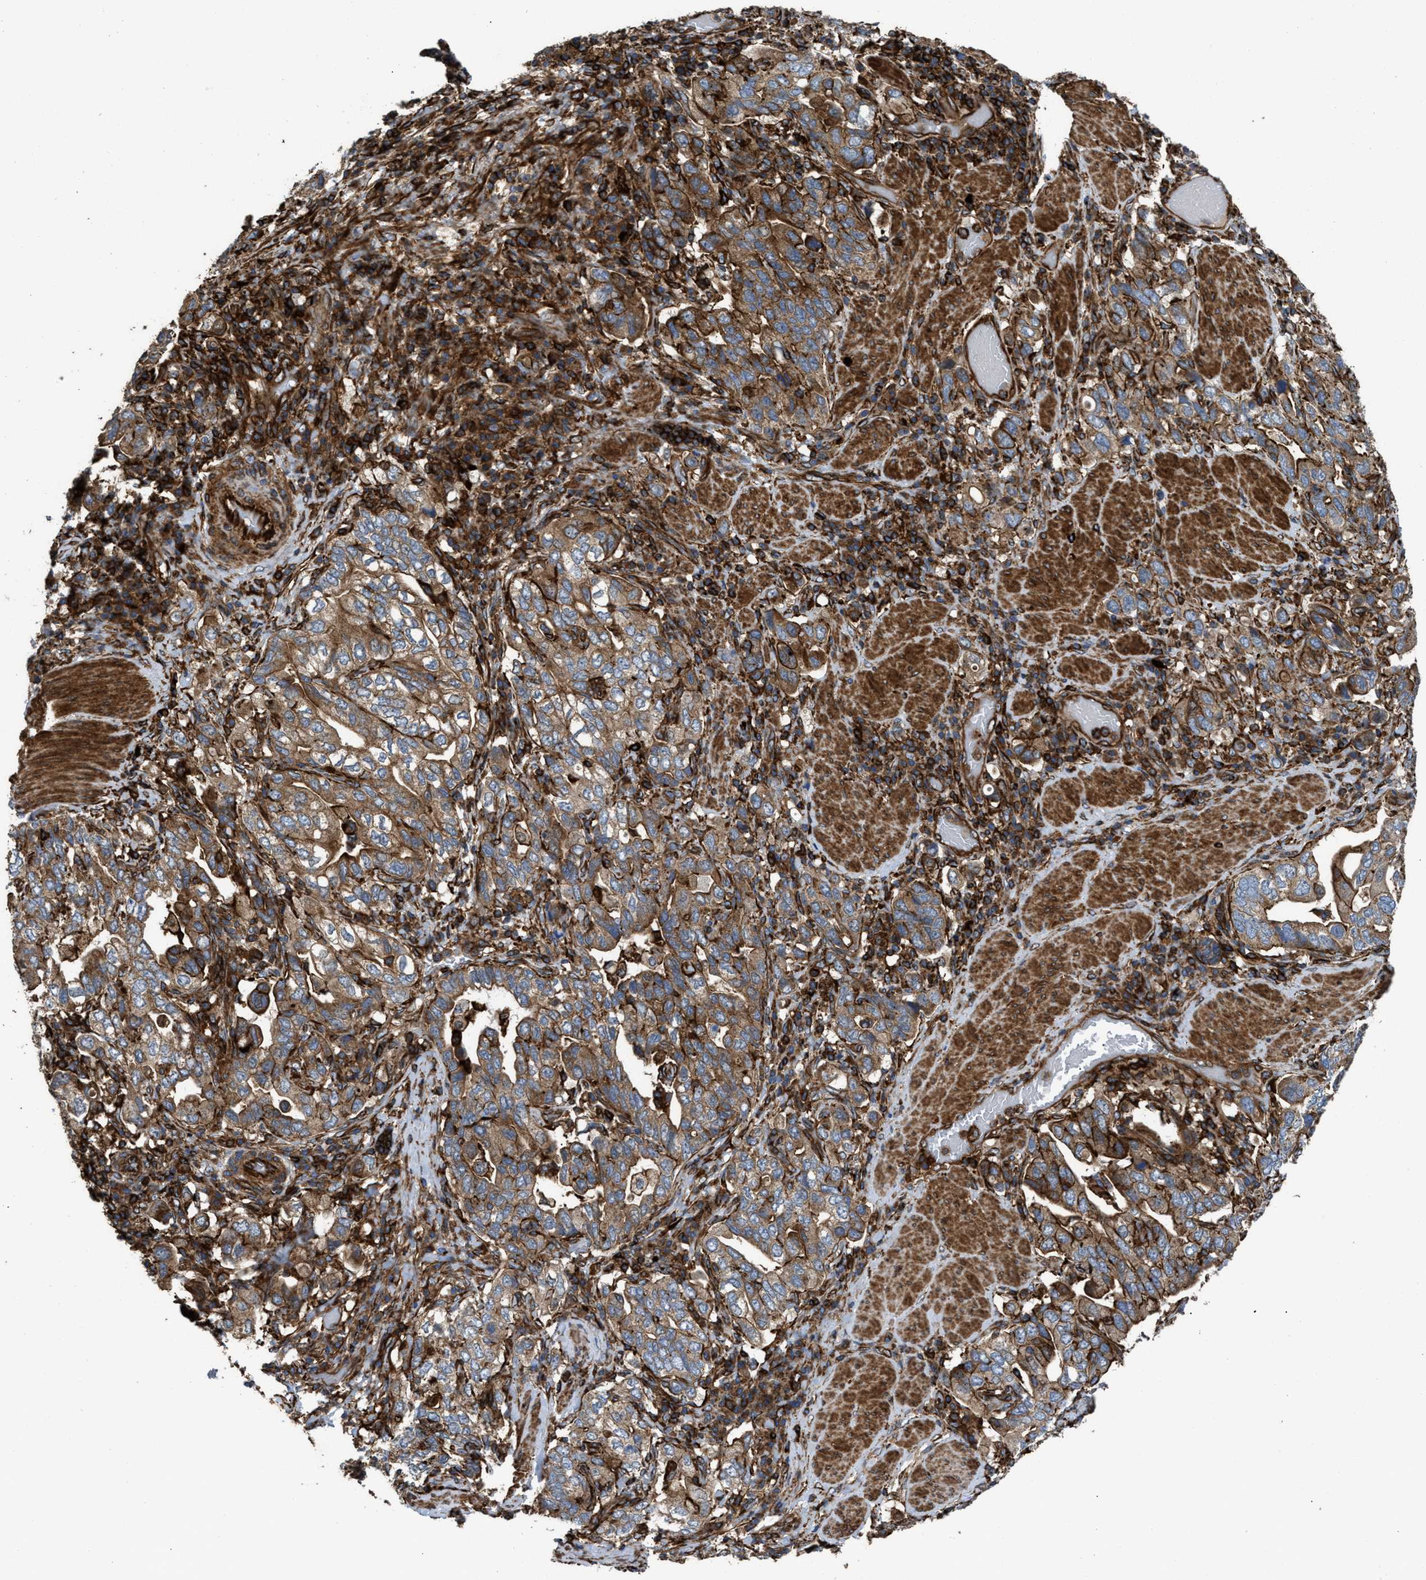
{"staining": {"intensity": "moderate", "quantity": ">75%", "location": "cytoplasmic/membranous"}, "tissue": "stomach cancer", "cell_type": "Tumor cells", "image_type": "cancer", "snomed": [{"axis": "morphology", "description": "Adenocarcinoma, NOS"}, {"axis": "topography", "description": "Stomach, upper"}], "caption": "Adenocarcinoma (stomach) stained with DAB (3,3'-diaminobenzidine) immunohistochemistry shows medium levels of moderate cytoplasmic/membranous staining in about >75% of tumor cells. The staining was performed using DAB (3,3'-diaminobenzidine), with brown indicating positive protein expression. Nuclei are stained blue with hematoxylin.", "gene": "EGLN1", "patient": {"sex": "male", "age": 62}}